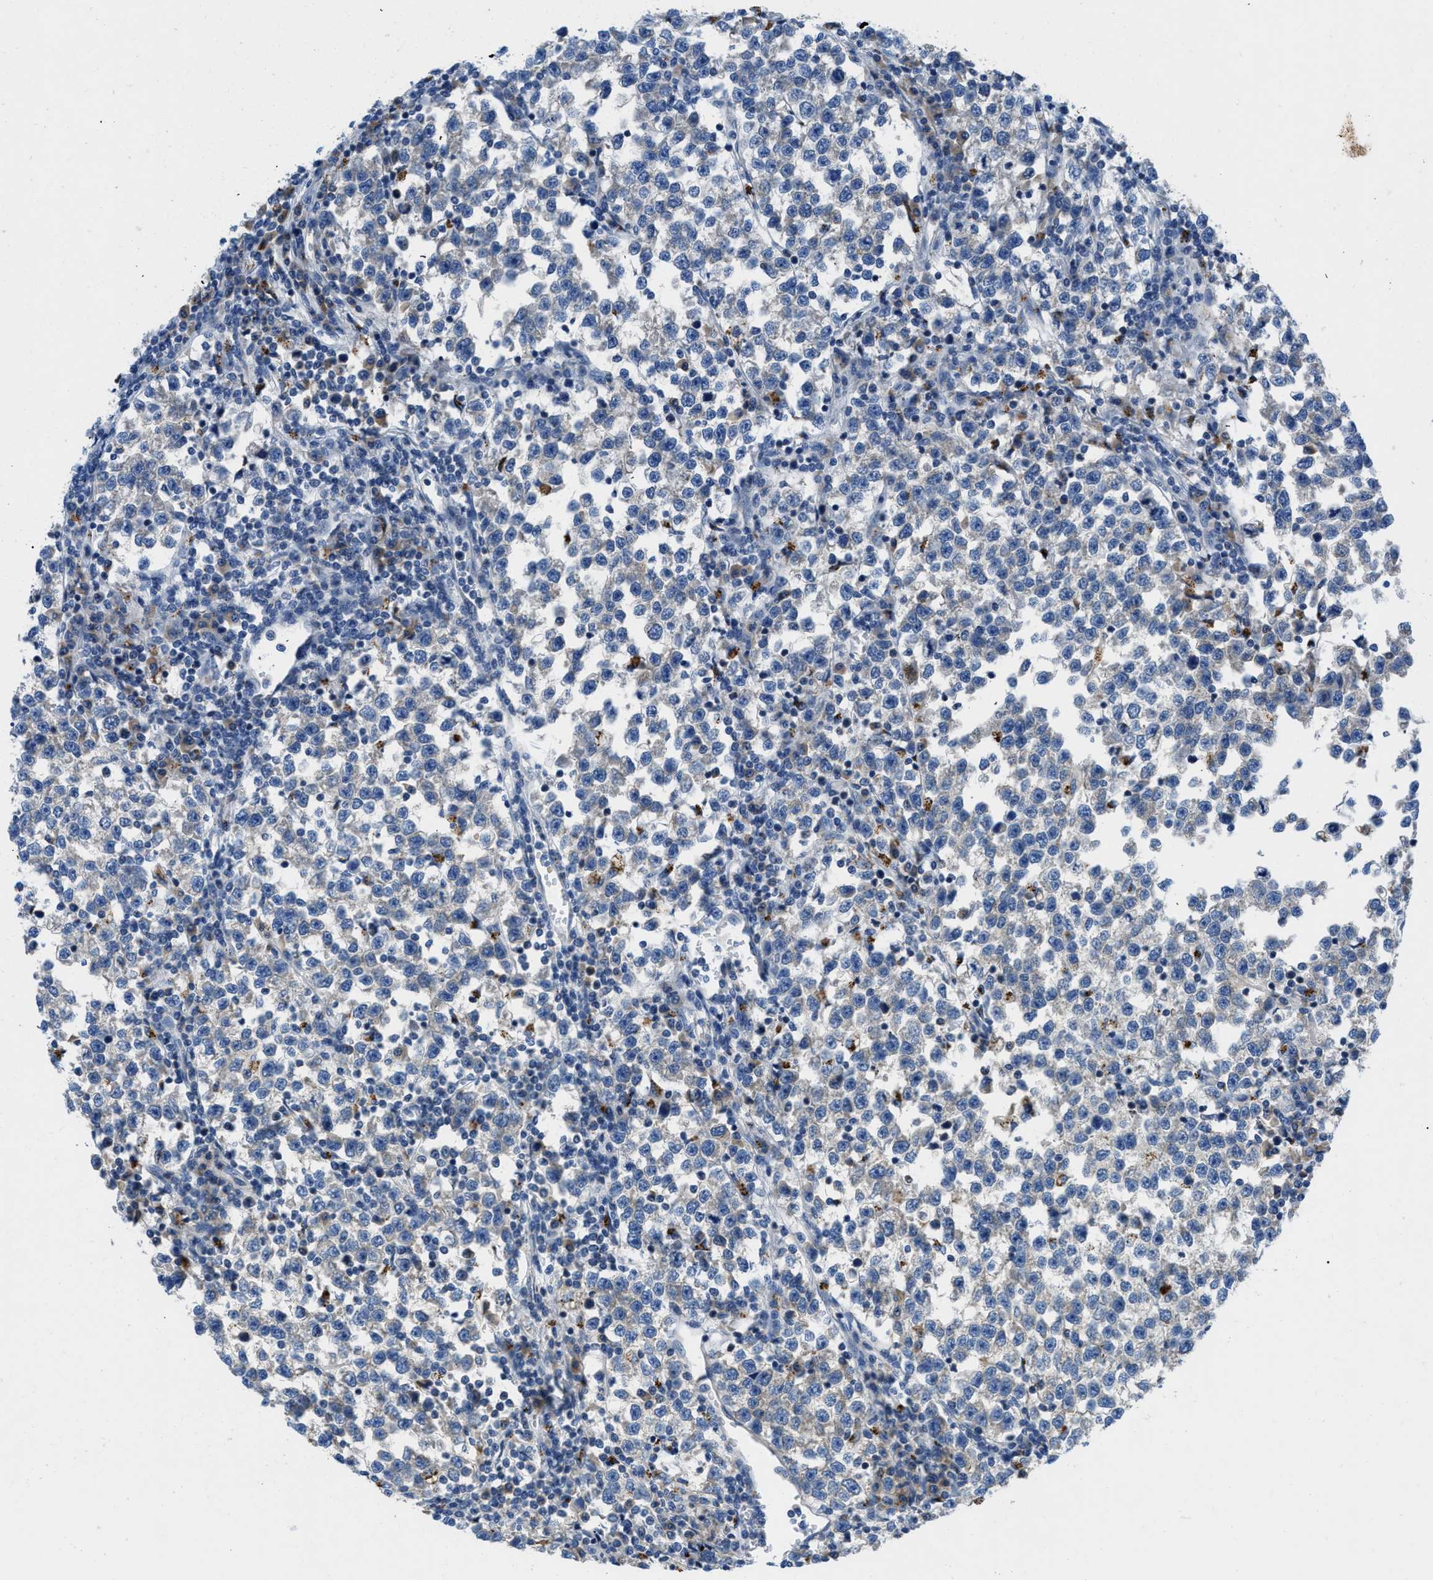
{"staining": {"intensity": "negative", "quantity": "none", "location": "none"}, "tissue": "testis cancer", "cell_type": "Tumor cells", "image_type": "cancer", "snomed": [{"axis": "morphology", "description": "Normal tissue, NOS"}, {"axis": "morphology", "description": "Seminoma, NOS"}, {"axis": "topography", "description": "Testis"}], "caption": "Immunohistochemical staining of human seminoma (testis) displays no significant positivity in tumor cells.", "gene": "TMEM248", "patient": {"sex": "male", "age": 43}}